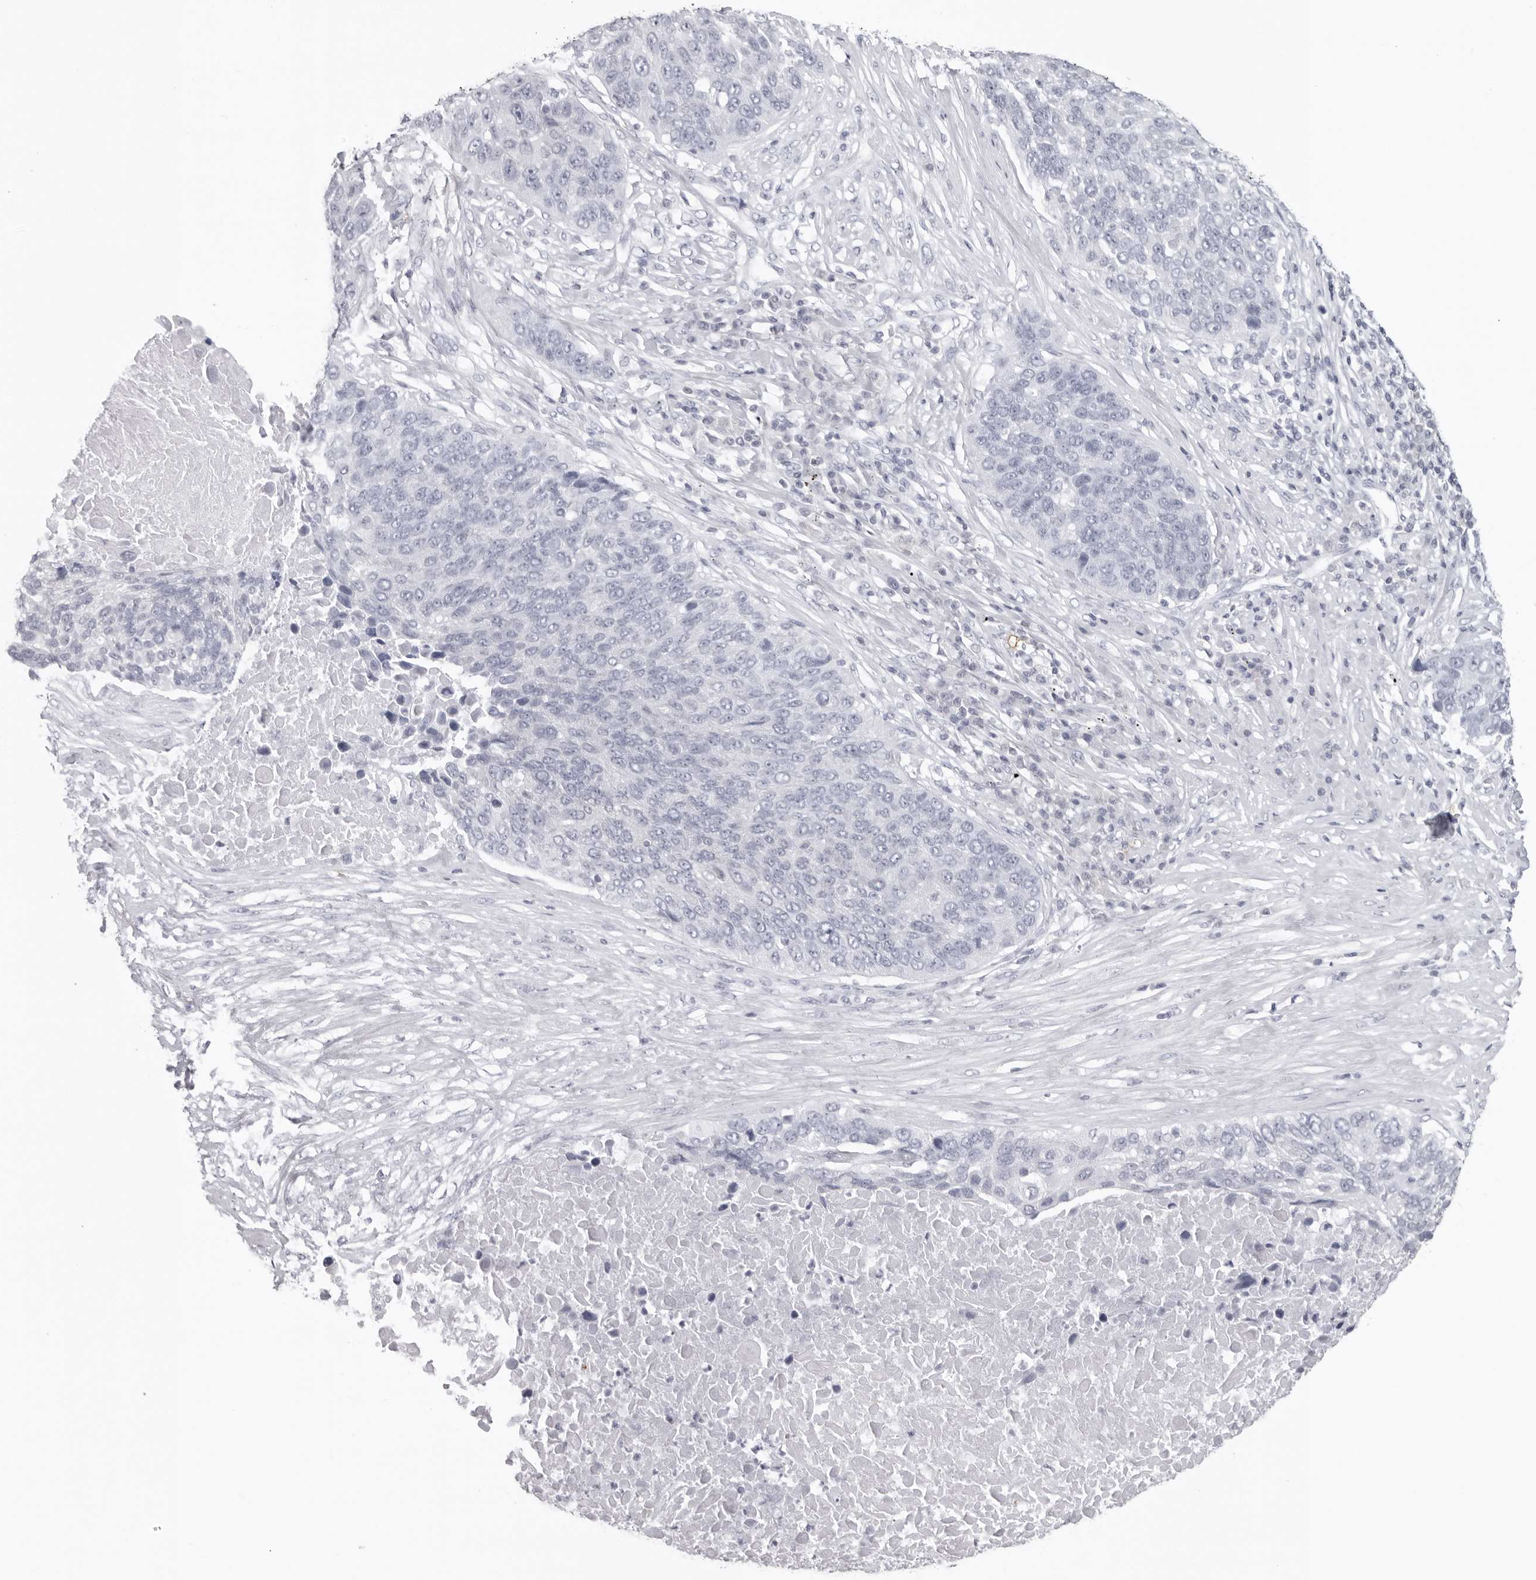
{"staining": {"intensity": "negative", "quantity": "none", "location": "none"}, "tissue": "lung cancer", "cell_type": "Tumor cells", "image_type": "cancer", "snomed": [{"axis": "morphology", "description": "Squamous cell carcinoma, NOS"}, {"axis": "topography", "description": "Lung"}], "caption": "There is no significant expression in tumor cells of squamous cell carcinoma (lung).", "gene": "EPB41", "patient": {"sex": "male", "age": 66}}